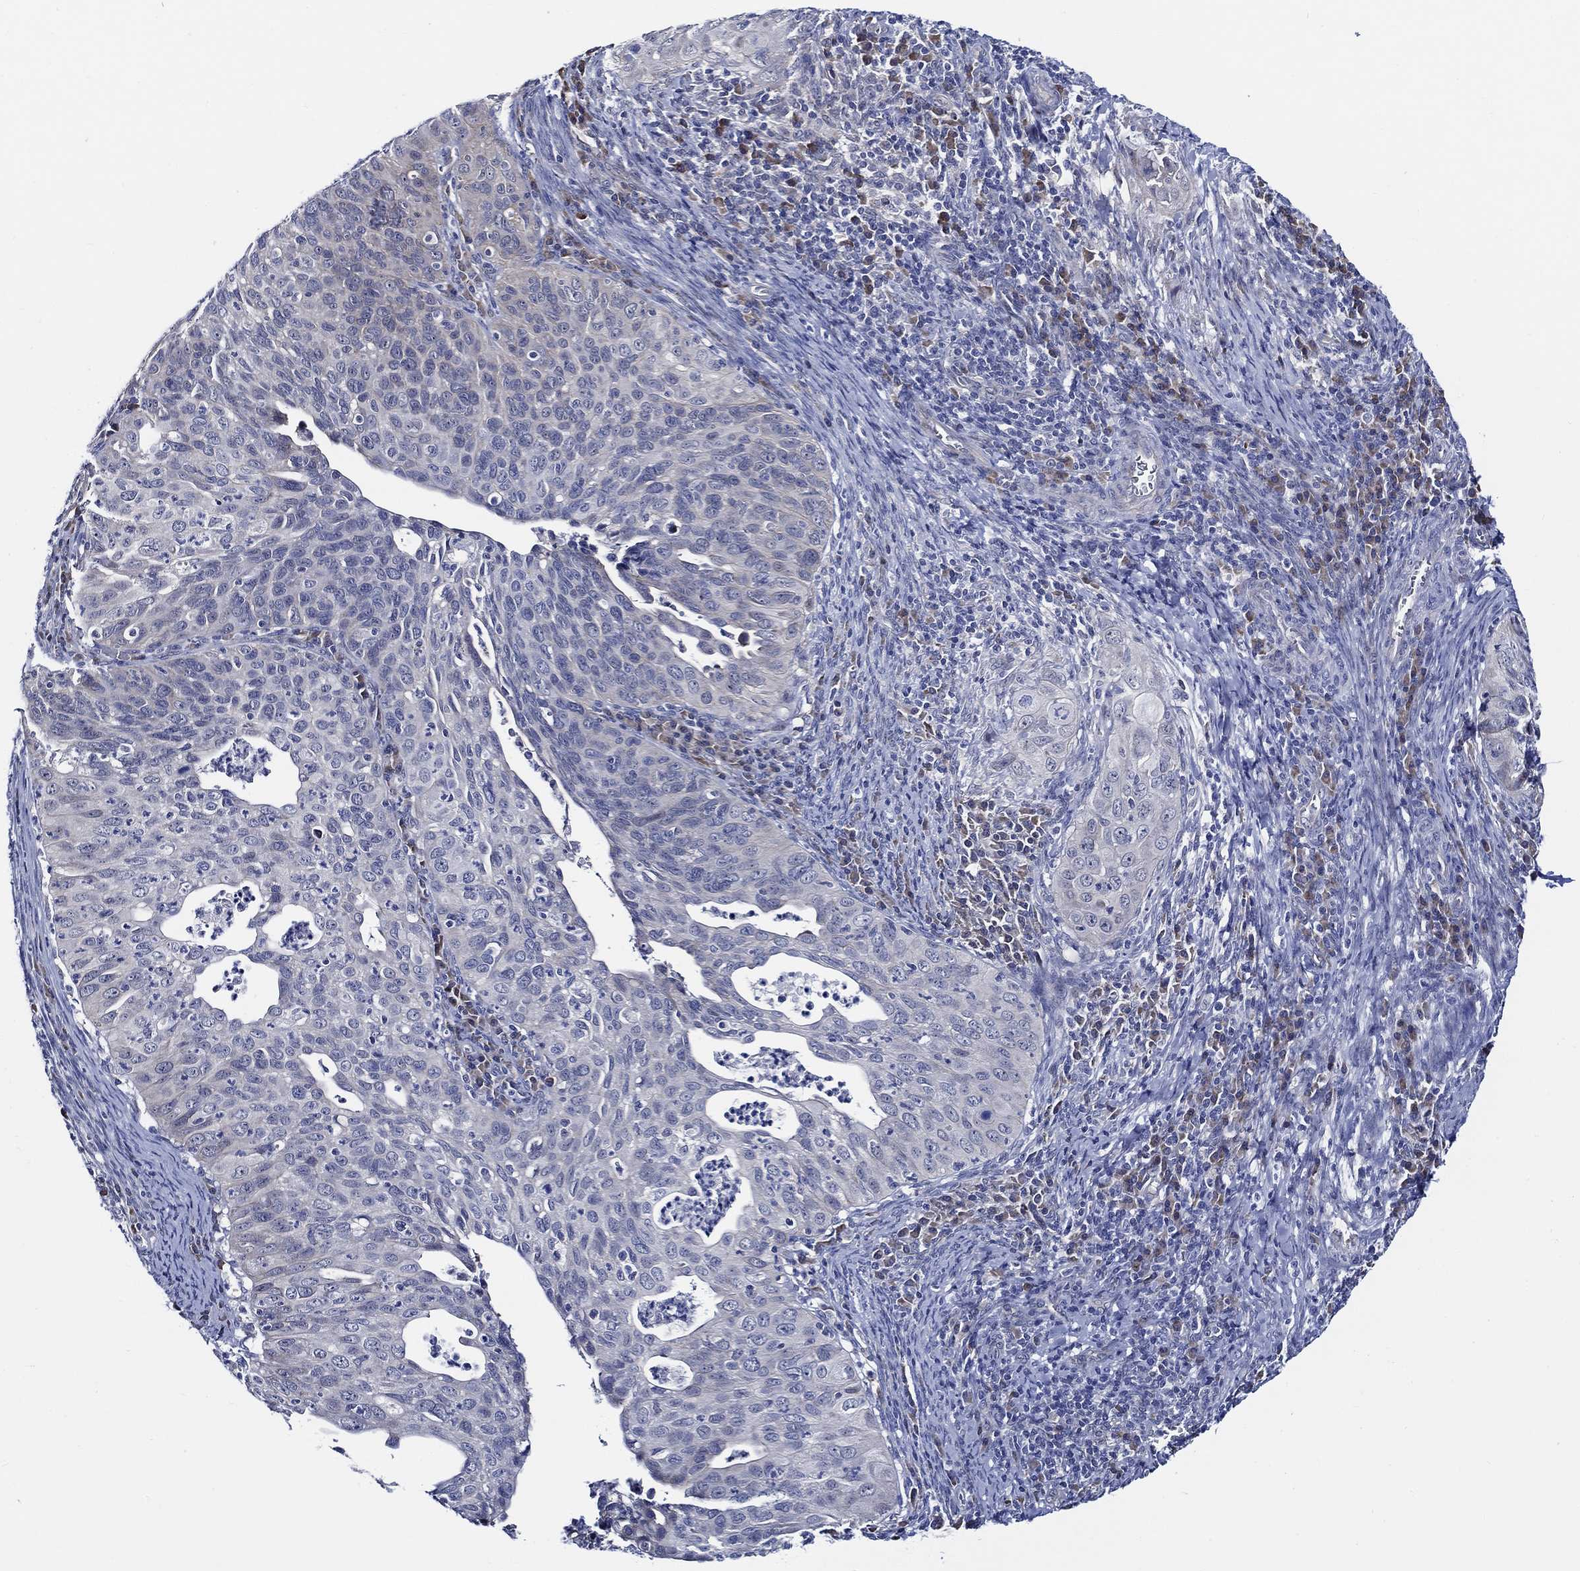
{"staining": {"intensity": "negative", "quantity": "none", "location": "none"}, "tissue": "cervical cancer", "cell_type": "Tumor cells", "image_type": "cancer", "snomed": [{"axis": "morphology", "description": "Squamous cell carcinoma, NOS"}, {"axis": "topography", "description": "Cervix"}], "caption": "There is no significant expression in tumor cells of cervical cancer (squamous cell carcinoma).", "gene": "C8orf48", "patient": {"sex": "female", "age": 26}}